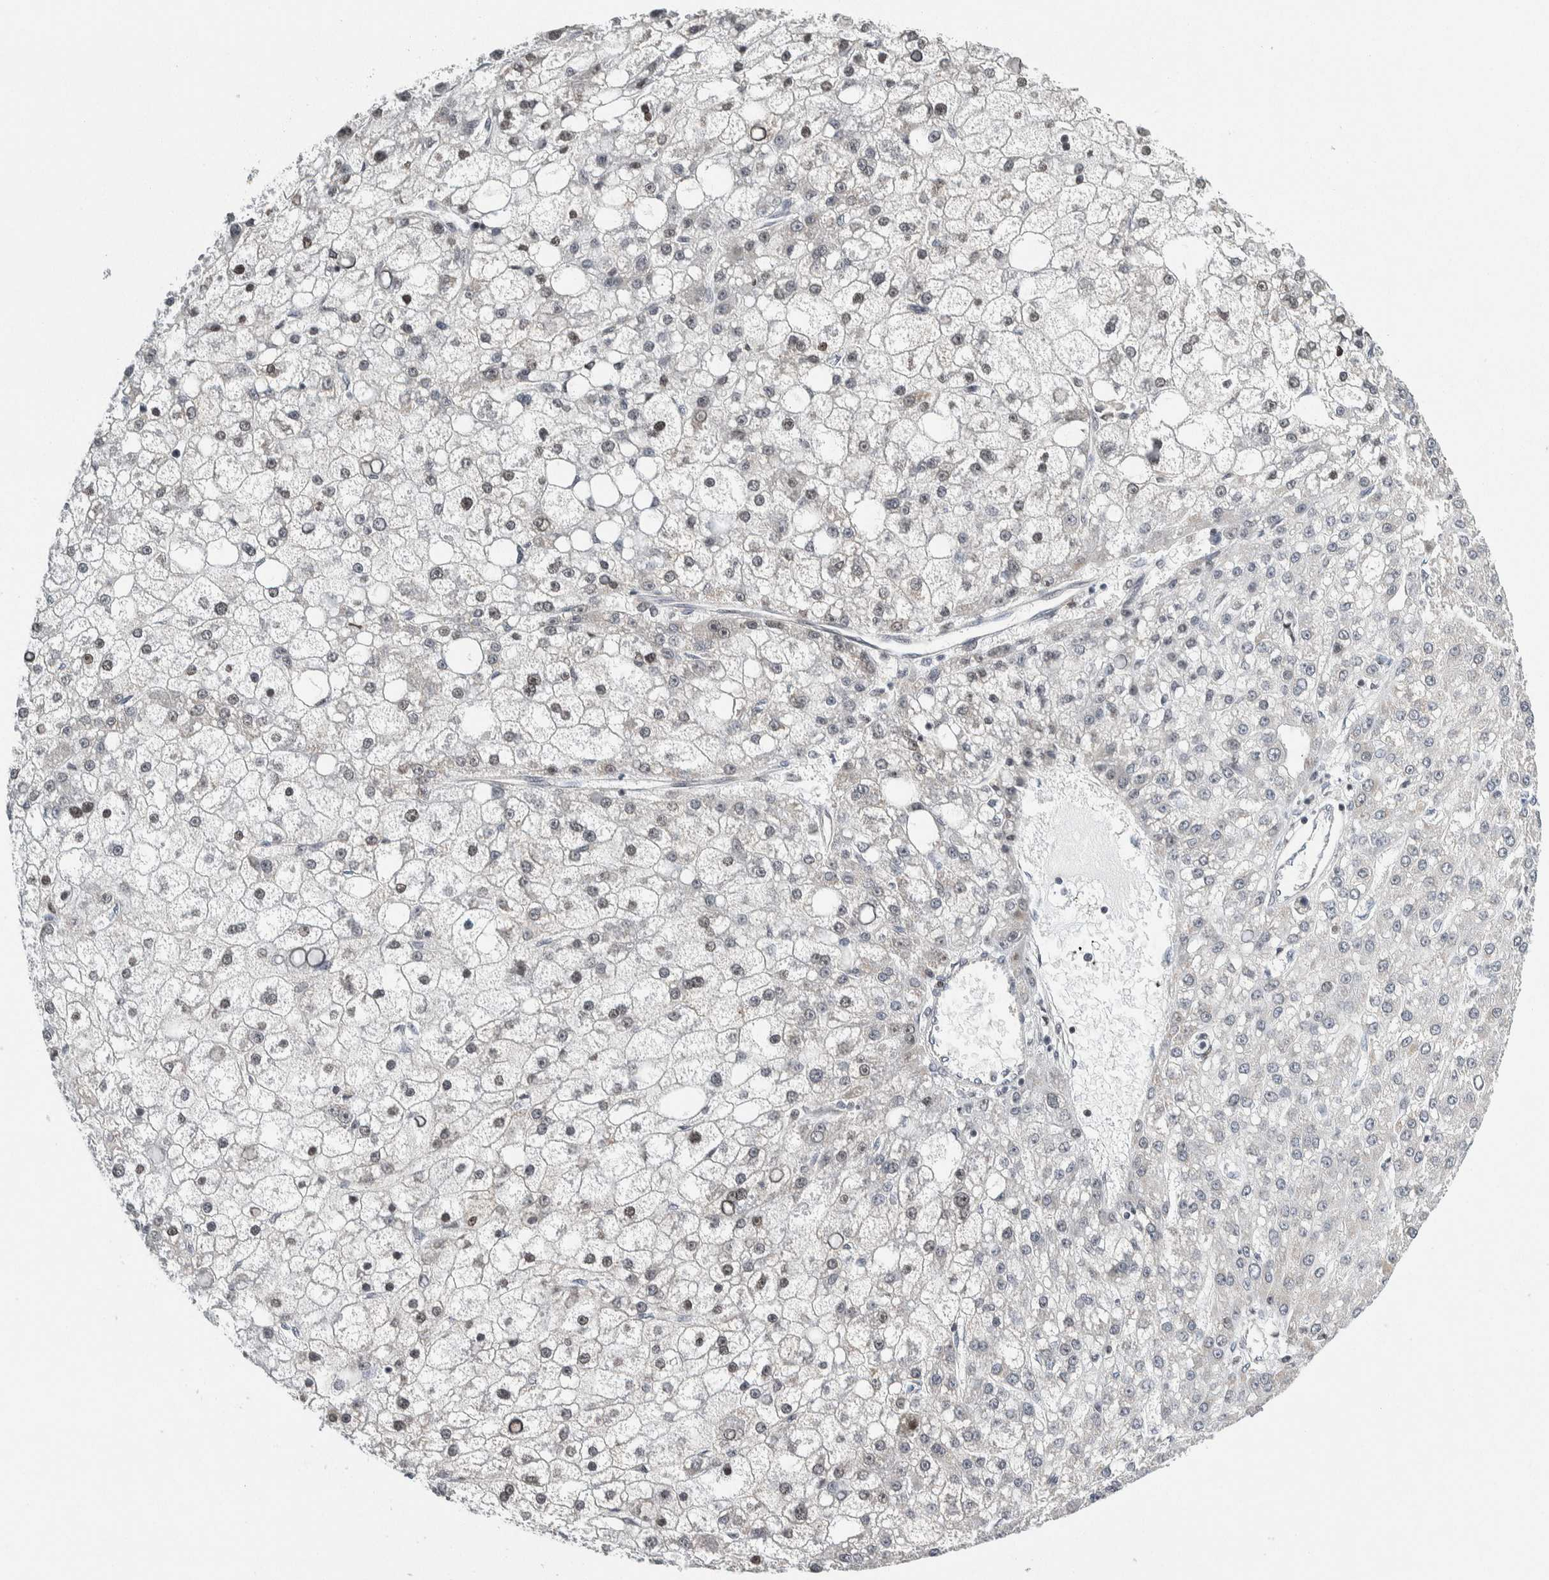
{"staining": {"intensity": "weak", "quantity": "25%-75%", "location": "nuclear"}, "tissue": "liver cancer", "cell_type": "Tumor cells", "image_type": "cancer", "snomed": [{"axis": "morphology", "description": "Carcinoma, Hepatocellular, NOS"}, {"axis": "topography", "description": "Liver"}], "caption": "Liver cancer (hepatocellular carcinoma) stained with DAB immunohistochemistry demonstrates low levels of weak nuclear expression in about 25%-75% of tumor cells. The staining is performed using DAB brown chromogen to label protein expression. The nuclei are counter-stained blue using hematoxylin.", "gene": "NEUROD1", "patient": {"sex": "male", "age": 67}}